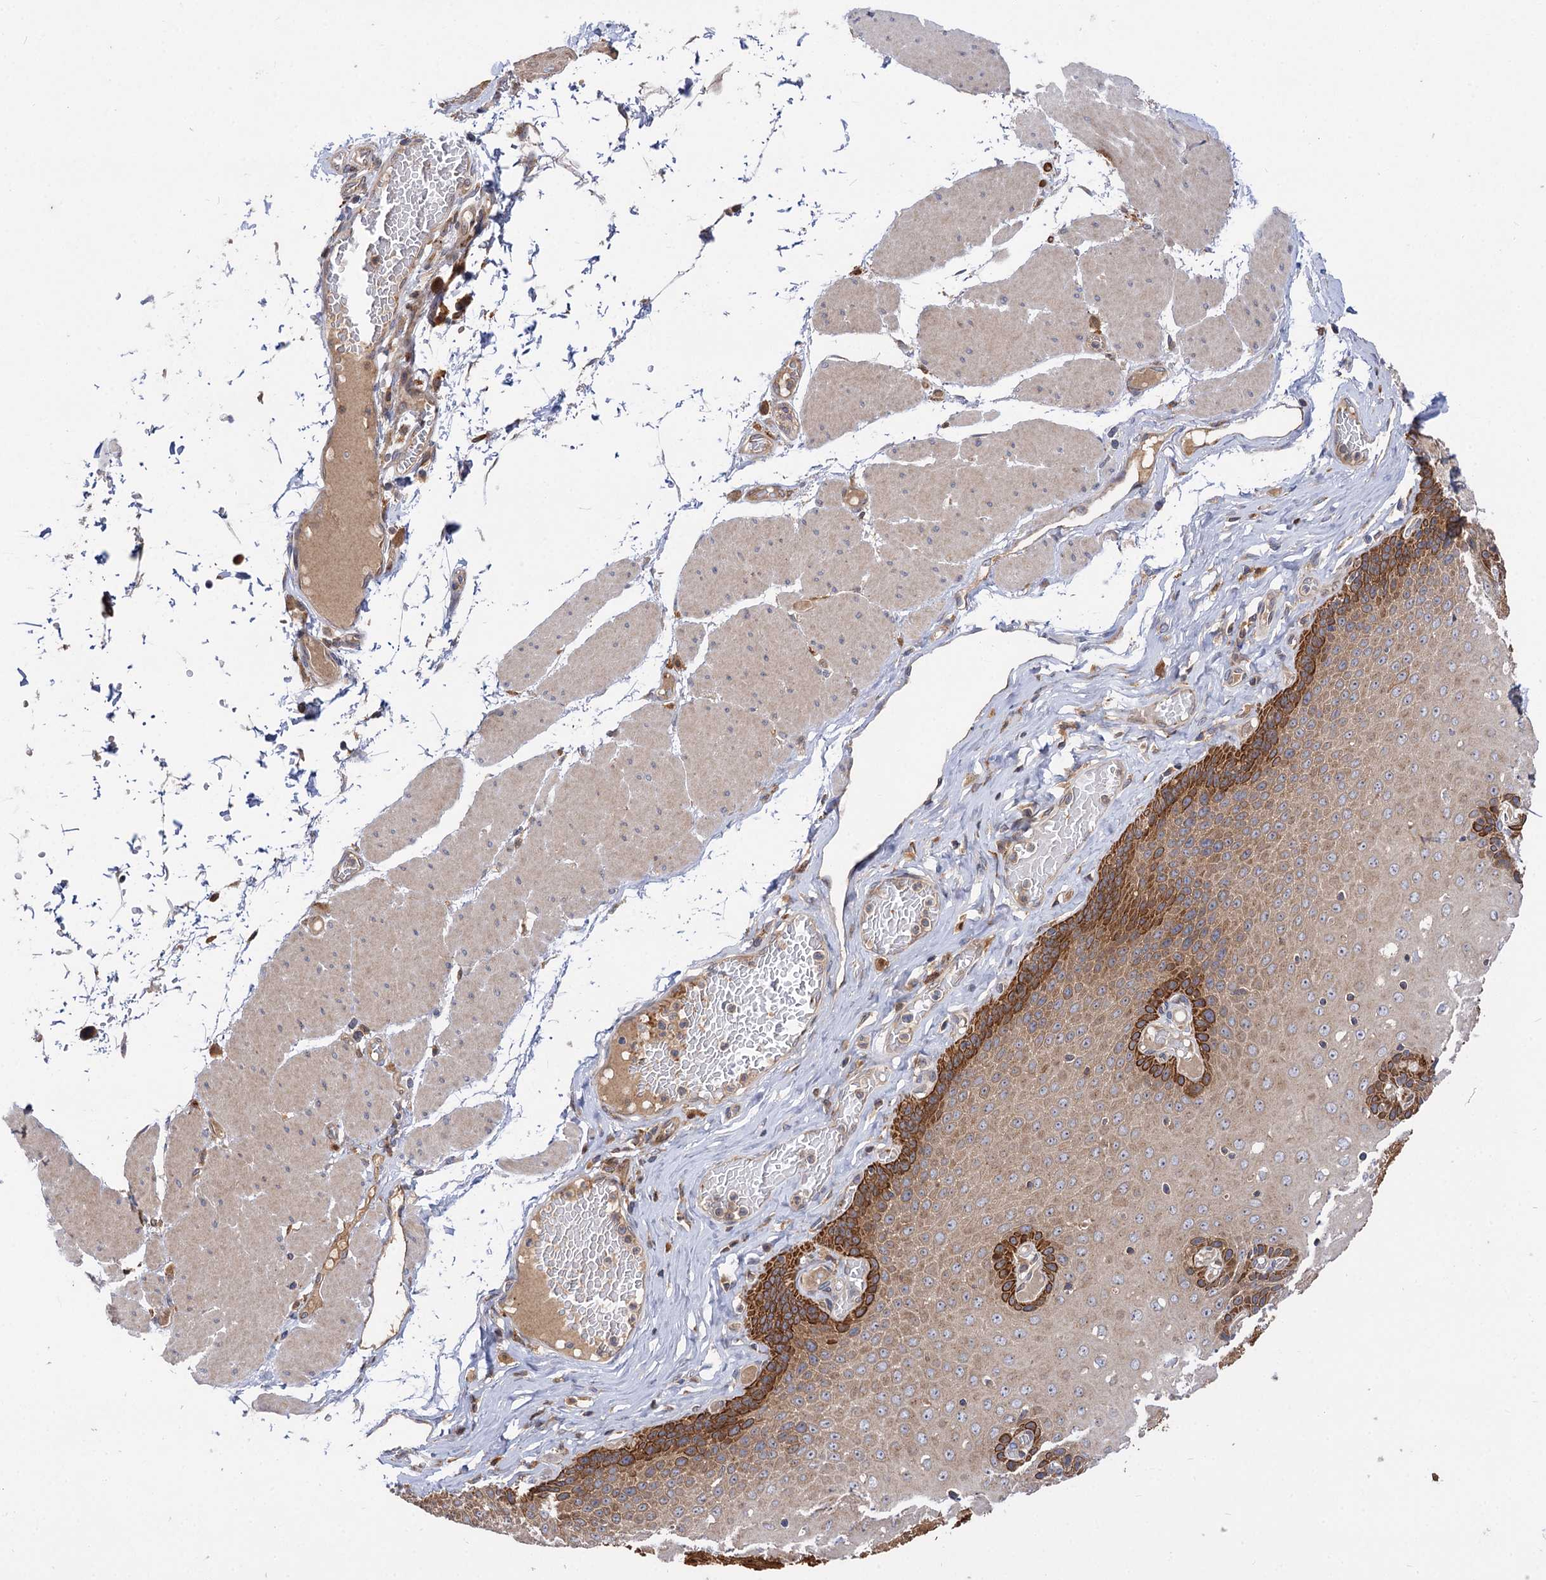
{"staining": {"intensity": "strong", "quantity": "25%-75%", "location": "cytoplasmic/membranous"}, "tissue": "esophagus", "cell_type": "Squamous epithelial cells", "image_type": "normal", "snomed": [{"axis": "morphology", "description": "Normal tissue, NOS"}, {"axis": "topography", "description": "Esophagus"}], "caption": "Approximately 25%-75% of squamous epithelial cells in unremarkable esophagus demonstrate strong cytoplasmic/membranous protein staining as visualized by brown immunohistochemical staining.", "gene": "PATL1", "patient": {"sex": "male", "age": 60}}